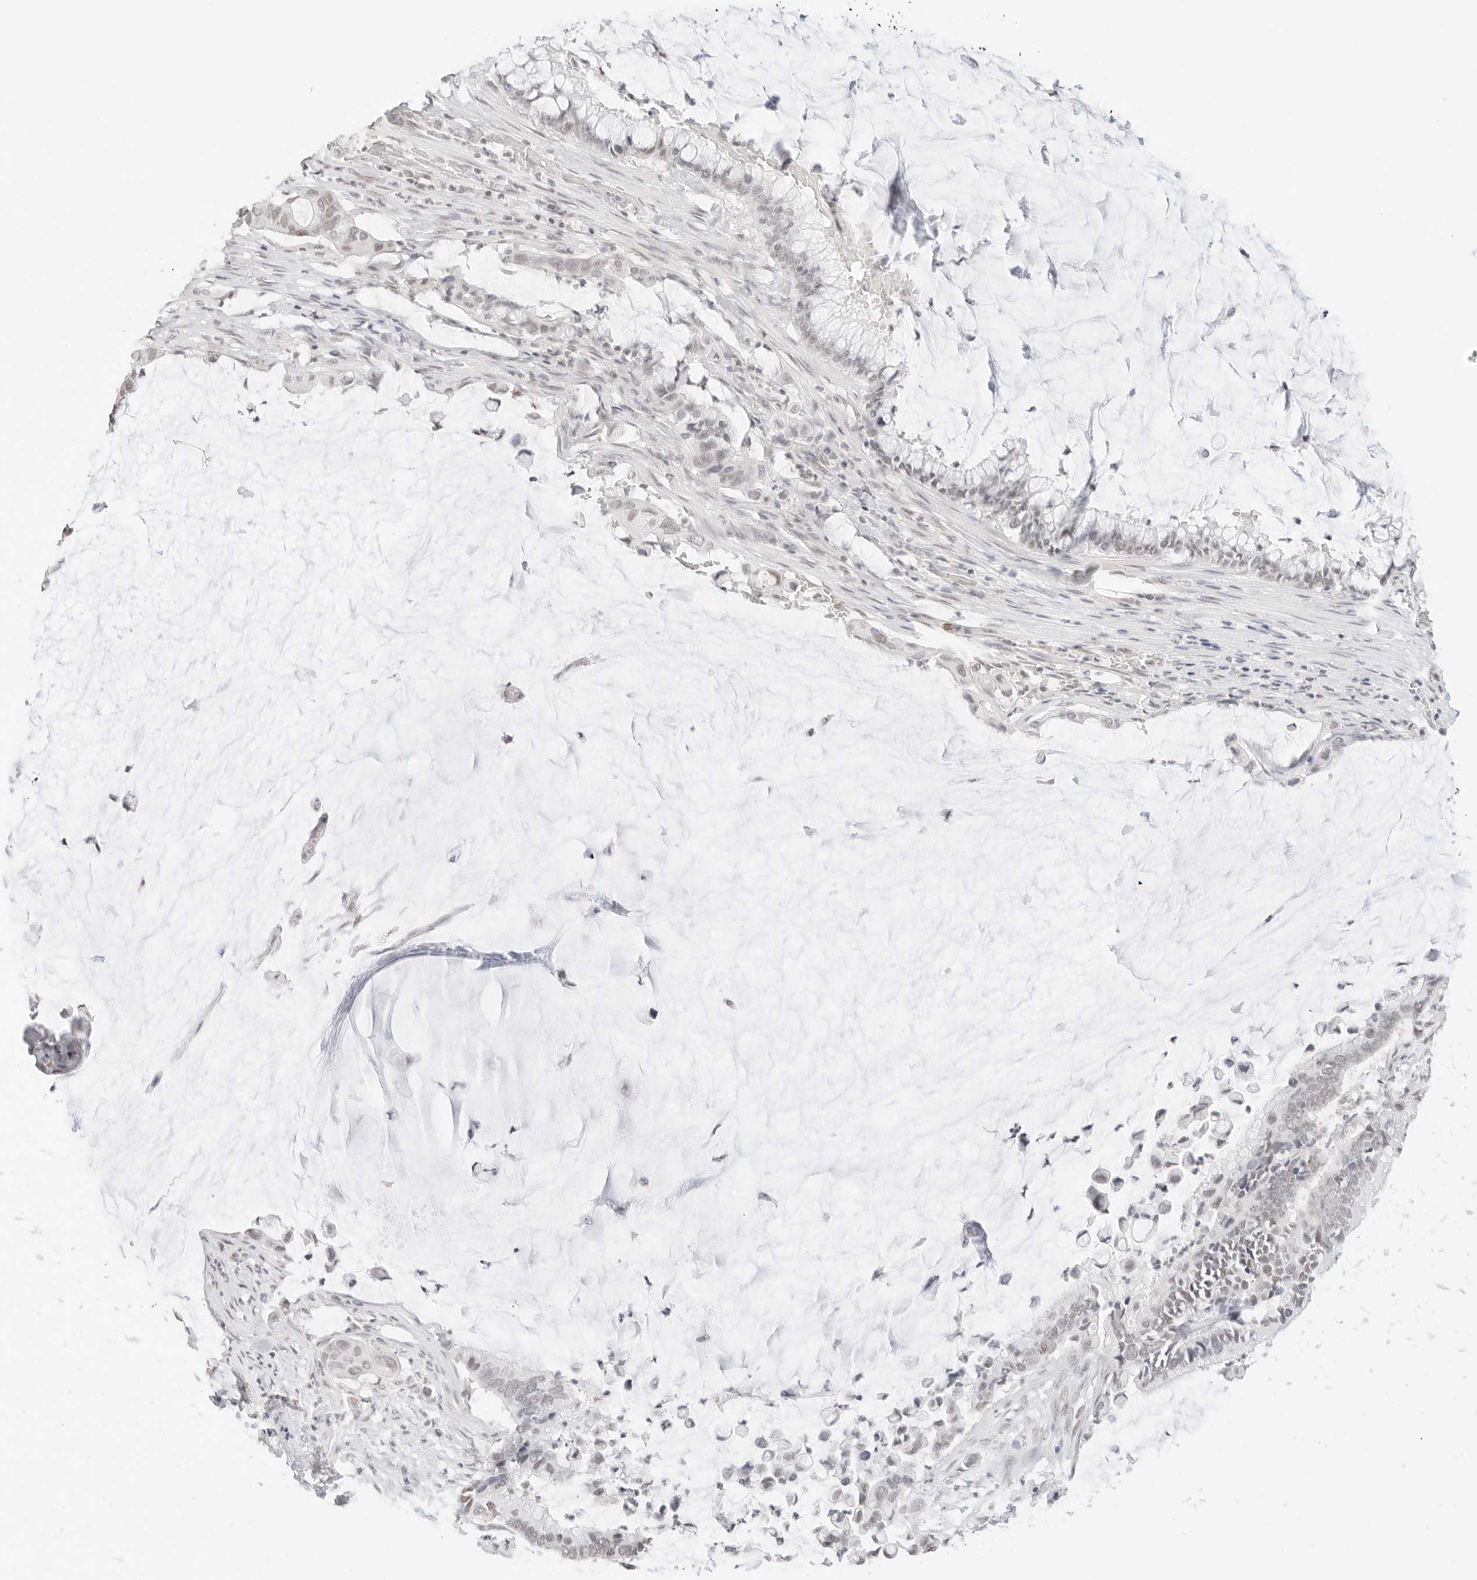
{"staining": {"intensity": "weak", "quantity": "<25%", "location": "nuclear"}, "tissue": "pancreatic cancer", "cell_type": "Tumor cells", "image_type": "cancer", "snomed": [{"axis": "morphology", "description": "Adenocarcinoma, NOS"}, {"axis": "topography", "description": "Pancreas"}], "caption": "Human adenocarcinoma (pancreatic) stained for a protein using immunohistochemistry (IHC) displays no staining in tumor cells.", "gene": "FBLN5", "patient": {"sex": "male", "age": 41}}